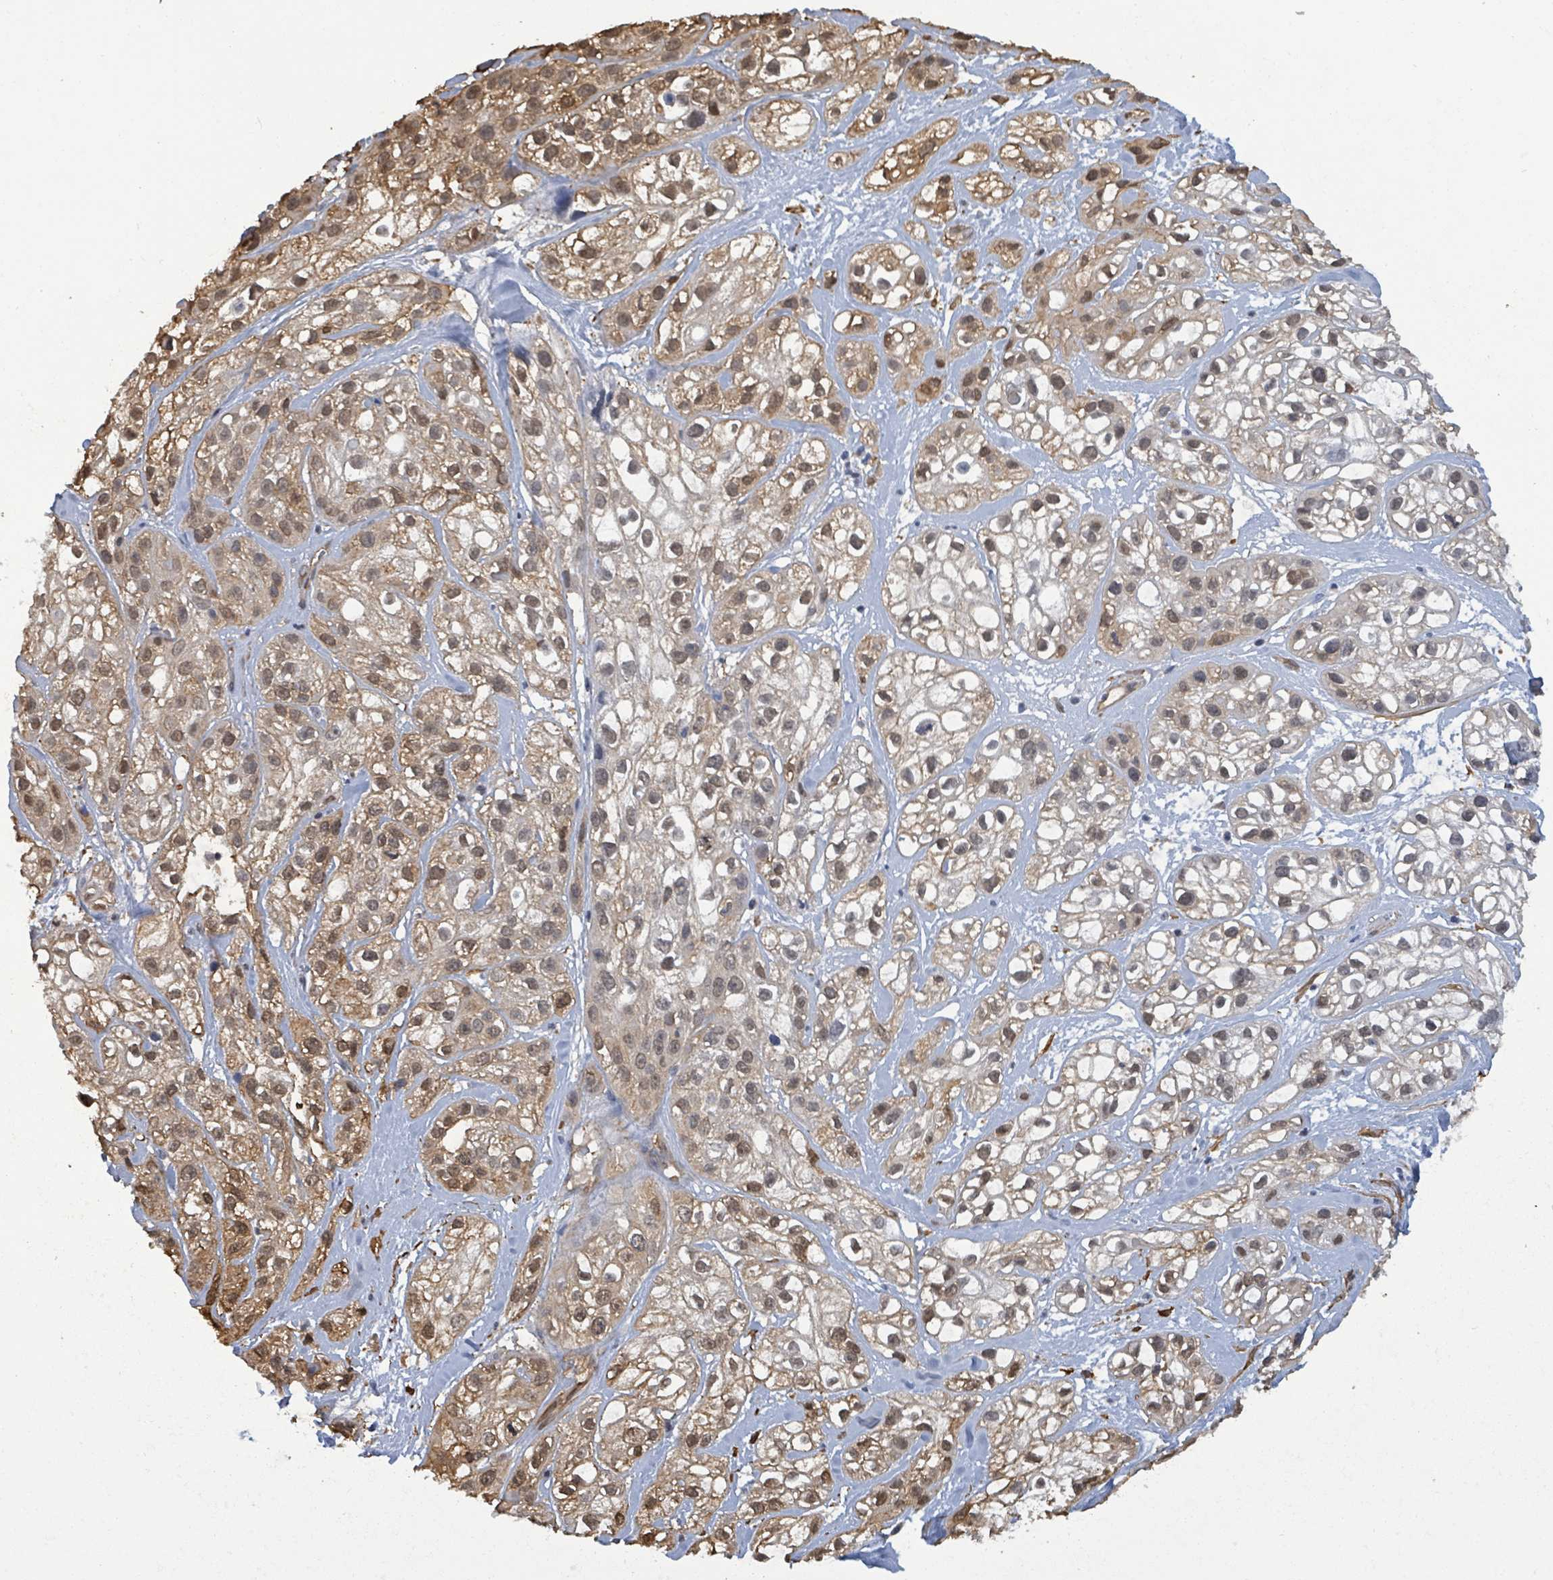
{"staining": {"intensity": "moderate", "quantity": ">75%", "location": "cytoplasmic/membranous,nuclear"}, "tissue": "skin cancer", "cell_type": "Tumor cells", "image_type": "cancer", "snomed": [{"axis": "morphology", "description": "Squamous cell carcinoma, NOS"}, {"axis": "topography", "description": "Skin"}], "caption": "The micrograph exhibits a brown stain indicating the presence of a protein in the cytoplasmic/membranous and nuclear of tumor cells in squamous cell carcinoma (skin).", "gene": "PRKRIP1", "patient": {"sex": "male", "age": 82}}